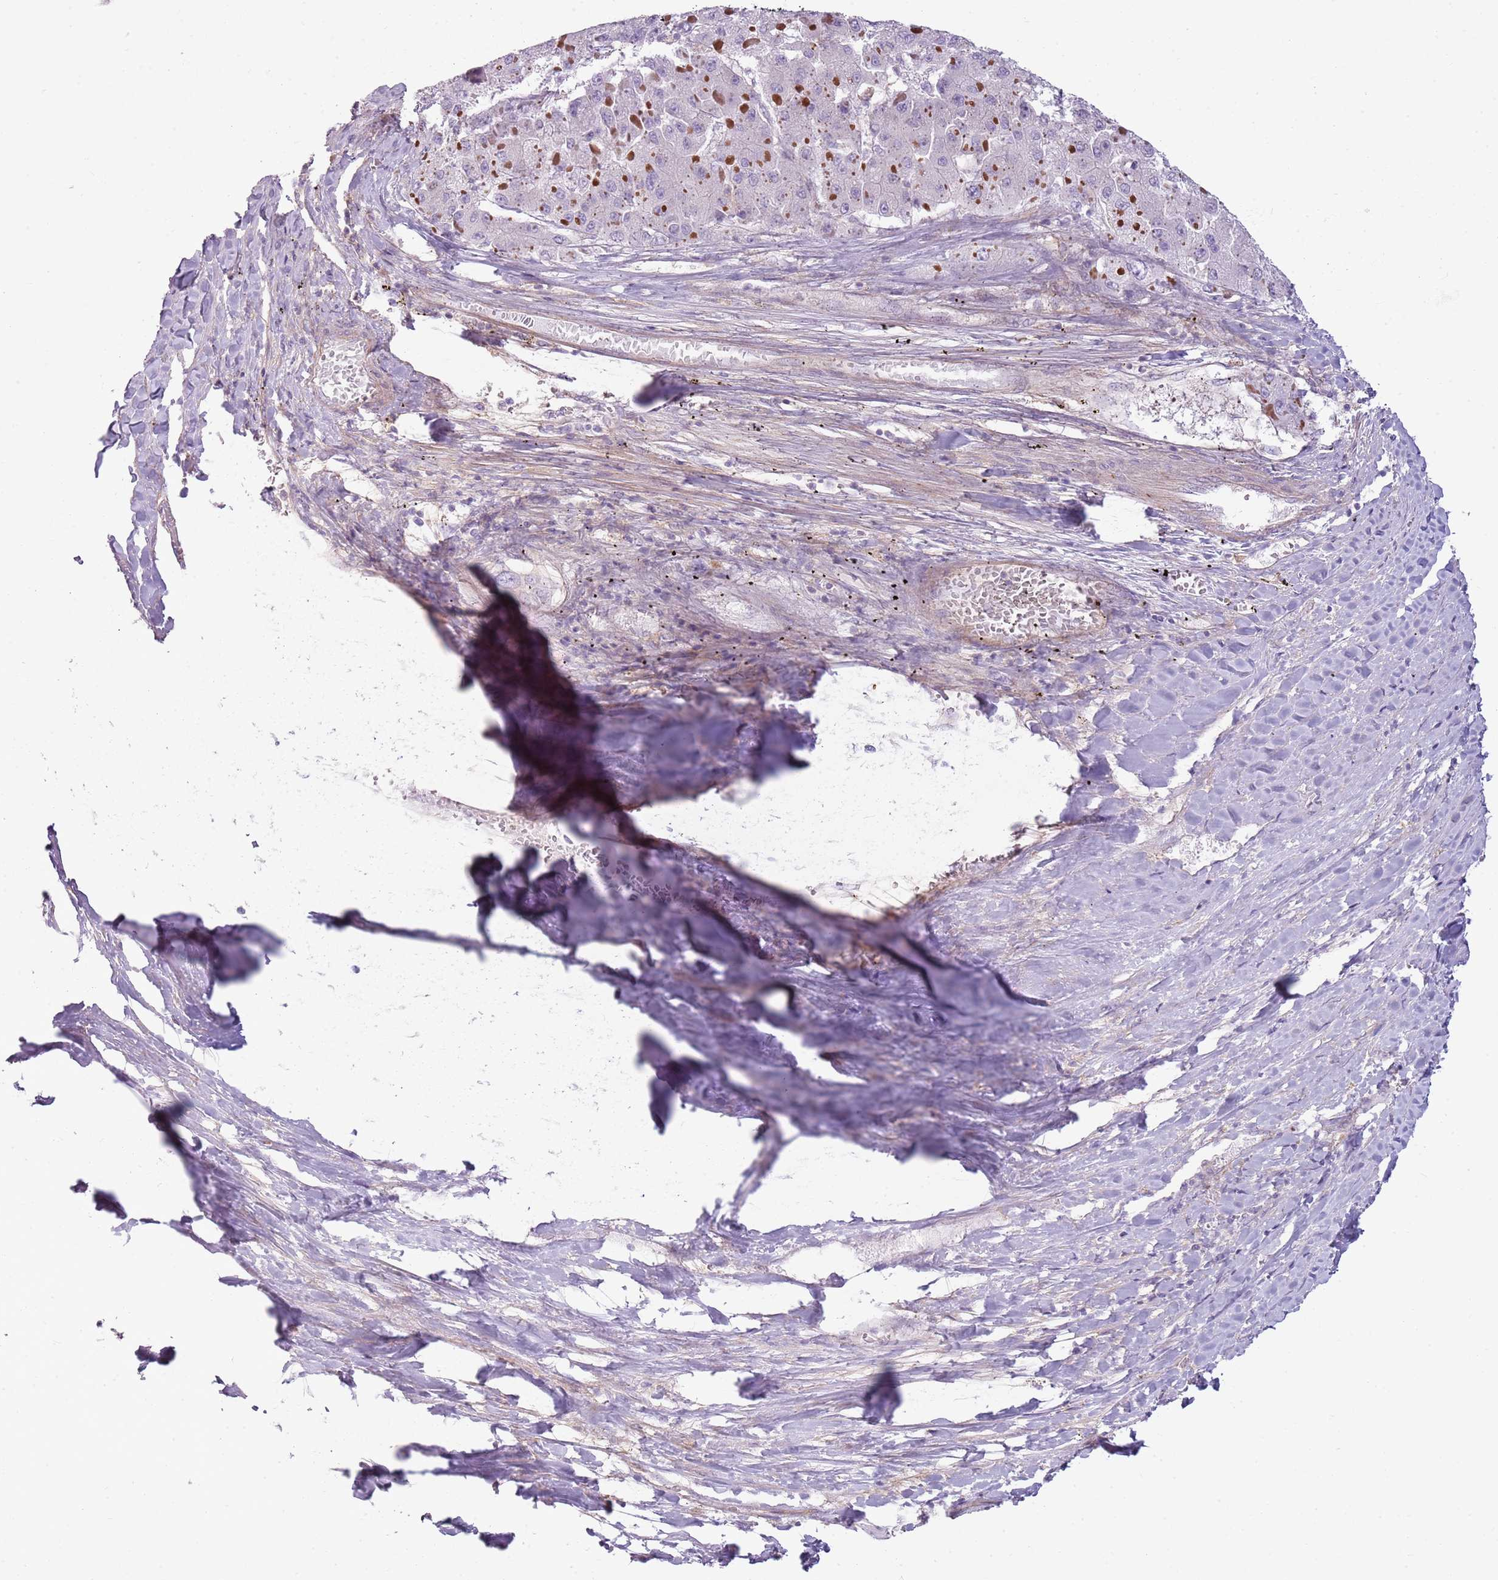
{"staining": {"intensity": "negative", "quantity": "none", "location": "none"}, "tissue": "liver cancer", "cell_type": "Tumor cells", "image_type": "cancer", "snomed": [{"axis": "morphology", "description": "Carcinoma, Hepatocellular, NOS"}, {"axis": "topography", "description": "Liver"}], "caption": "Tumor cells show no significant protein expression in hepatocellular carcinoma (liver). The staining is performed using DAB brown chromogen with nuclei counter-stained in using hematoxylin.", "gene": "SNX1", "patient": {"sex": "female", "age": 73}}